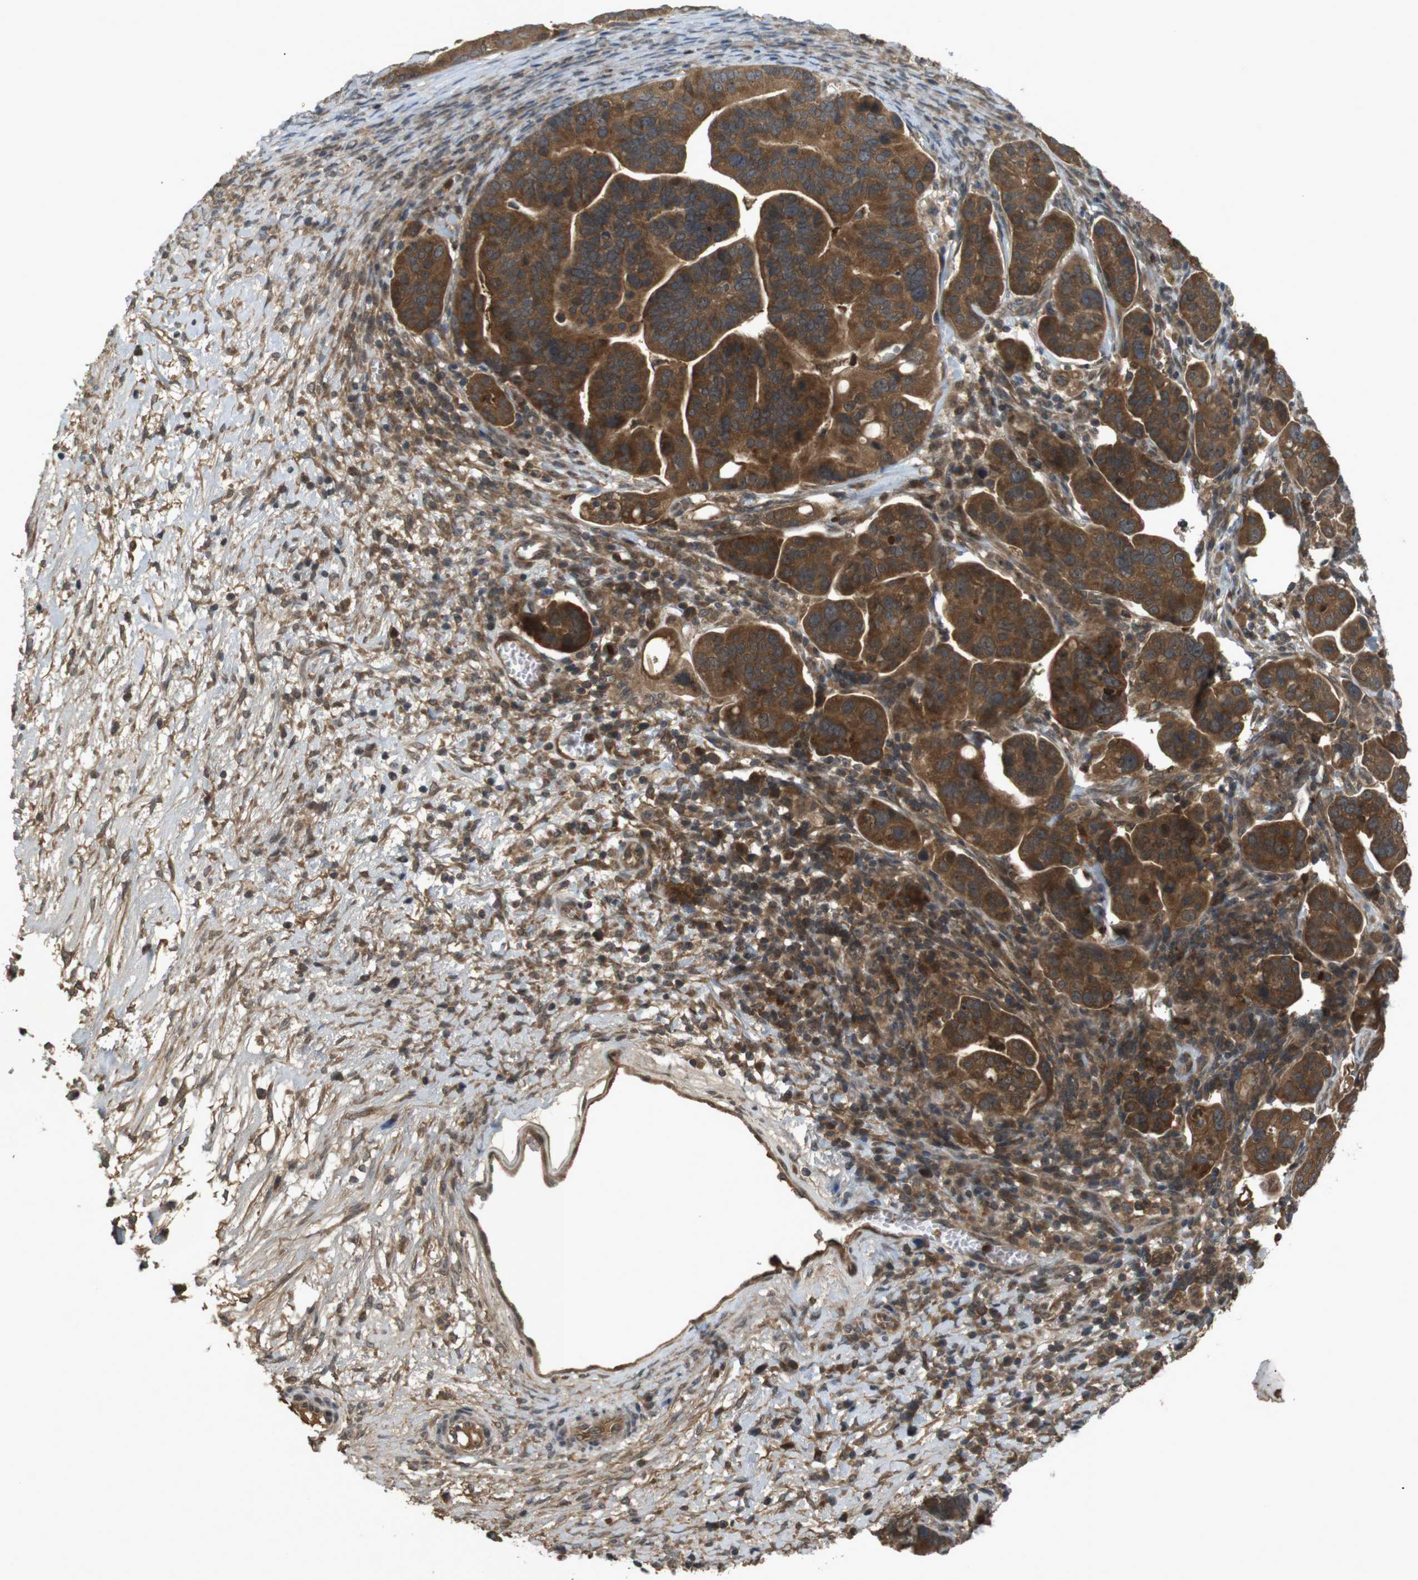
{"staining": {"intensity": "strong", "quantity": ">75%", "location": "cytoplasmic/membranous"}, "tissue": "ovarian cancer", "cell_type": "Tumor cells", "image_type": "cancer", "snomed": [{"axis": "morphology", "description": "Cystadenocarcinoma, serous, NOS"}, {"axis": "topography", "description": "Ovary"}], "caption": "This image reveals IHC staining of human ovarian serous cystadenocarcinoma, with high strong cytoplasmic/membranous staining in about >75% of tumor cells.", "gene": "NFKBIE", "patient": {"sex": "female", "age": 56}}